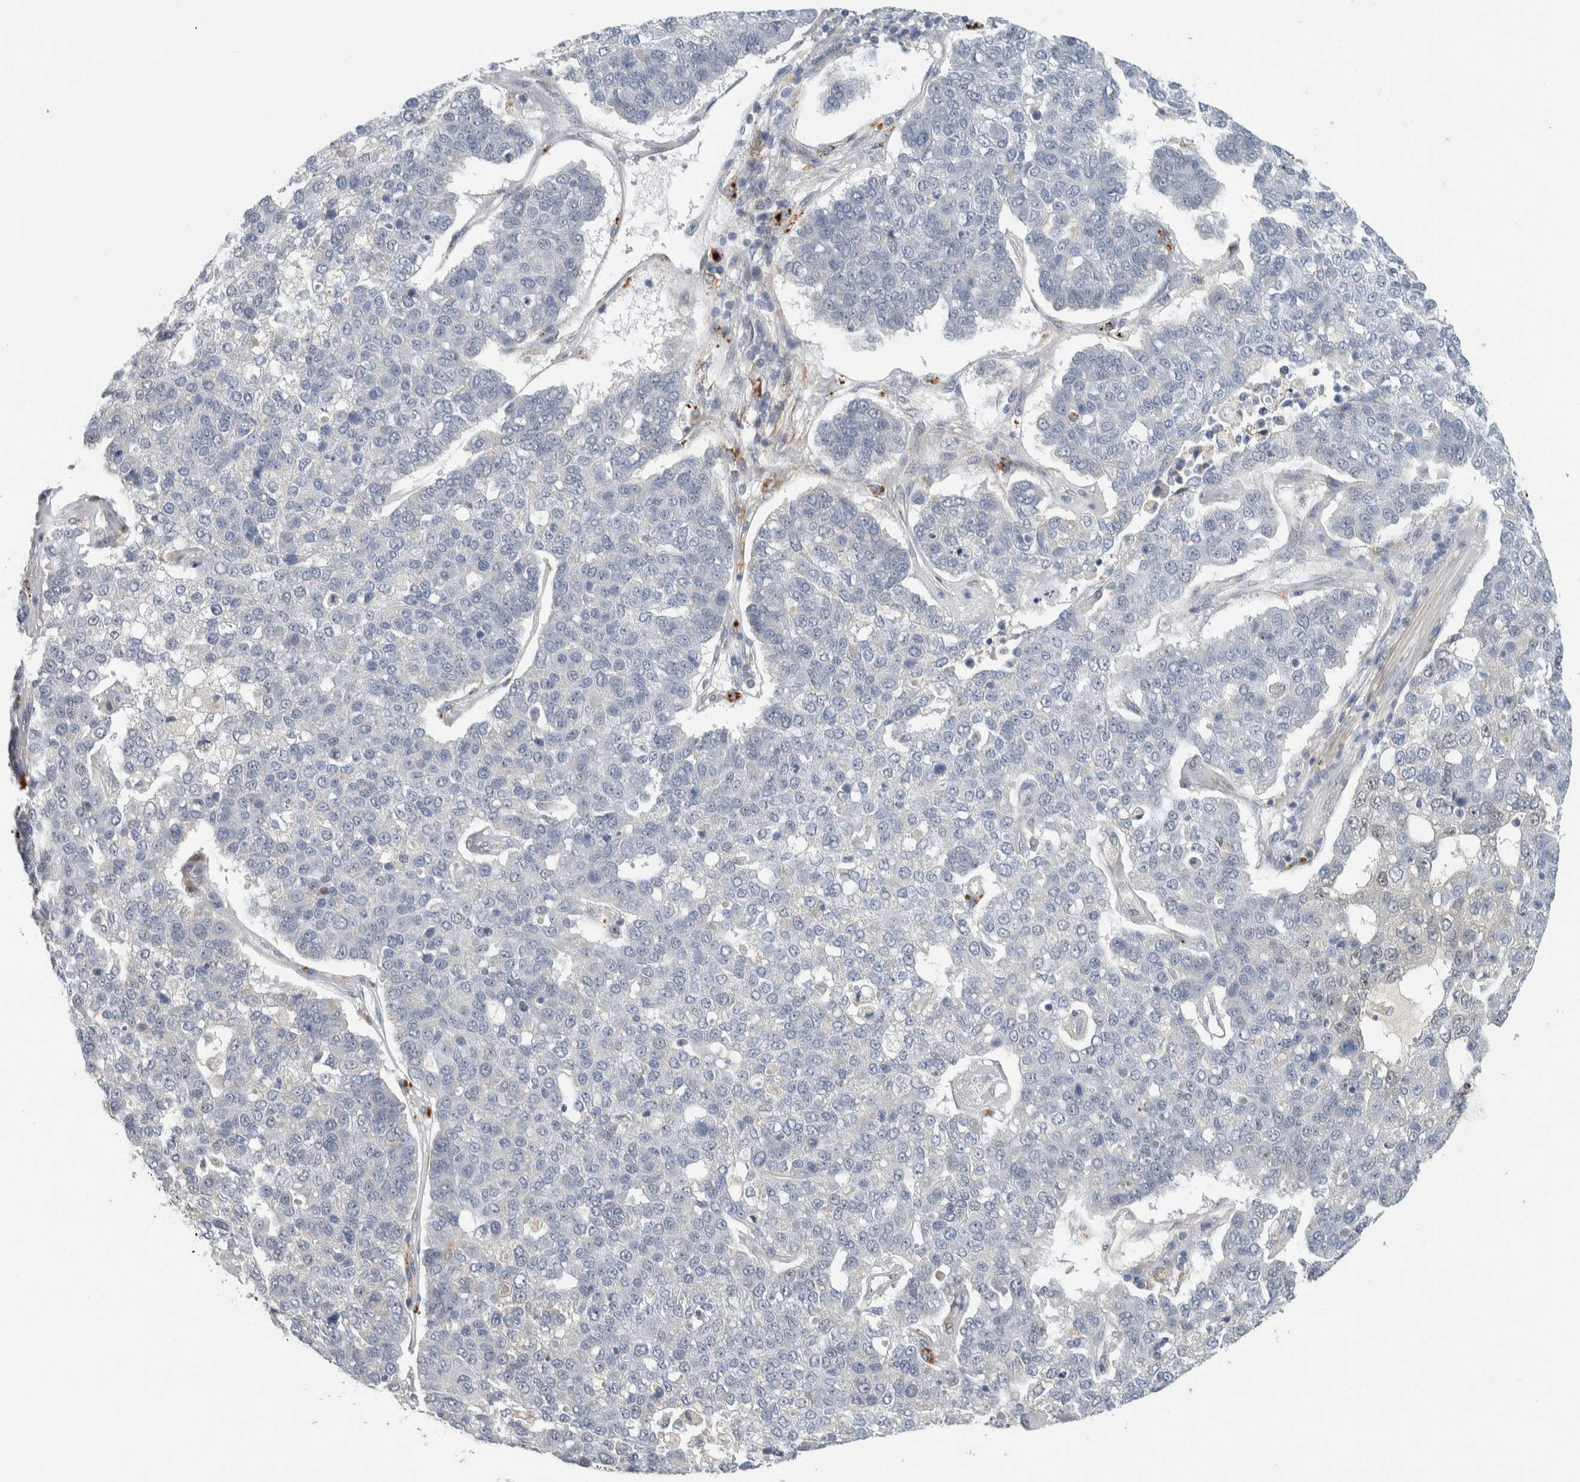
{"staining": {"intensity": "negative", "quantity": "none", "location": "none"}, "tissue": "pancreatic cancer", "cell_type": "Tumor cells", "image_type": "cancer", "snomed": [{"axis": "morphology", "description": "Adenocarcinoma, NOS"}, {"axis": "topography", "description": "Pancreas"}], "caption": "Immunohistochemistry micrograph of neoplastic tissue: pancreatic cancer stained with DAB (3,3'-diaminobenzidine) reveals no significant protein expression in tumor cells.", "gene": "SHPK", "patient": {"sex": "female", "age": 61}}